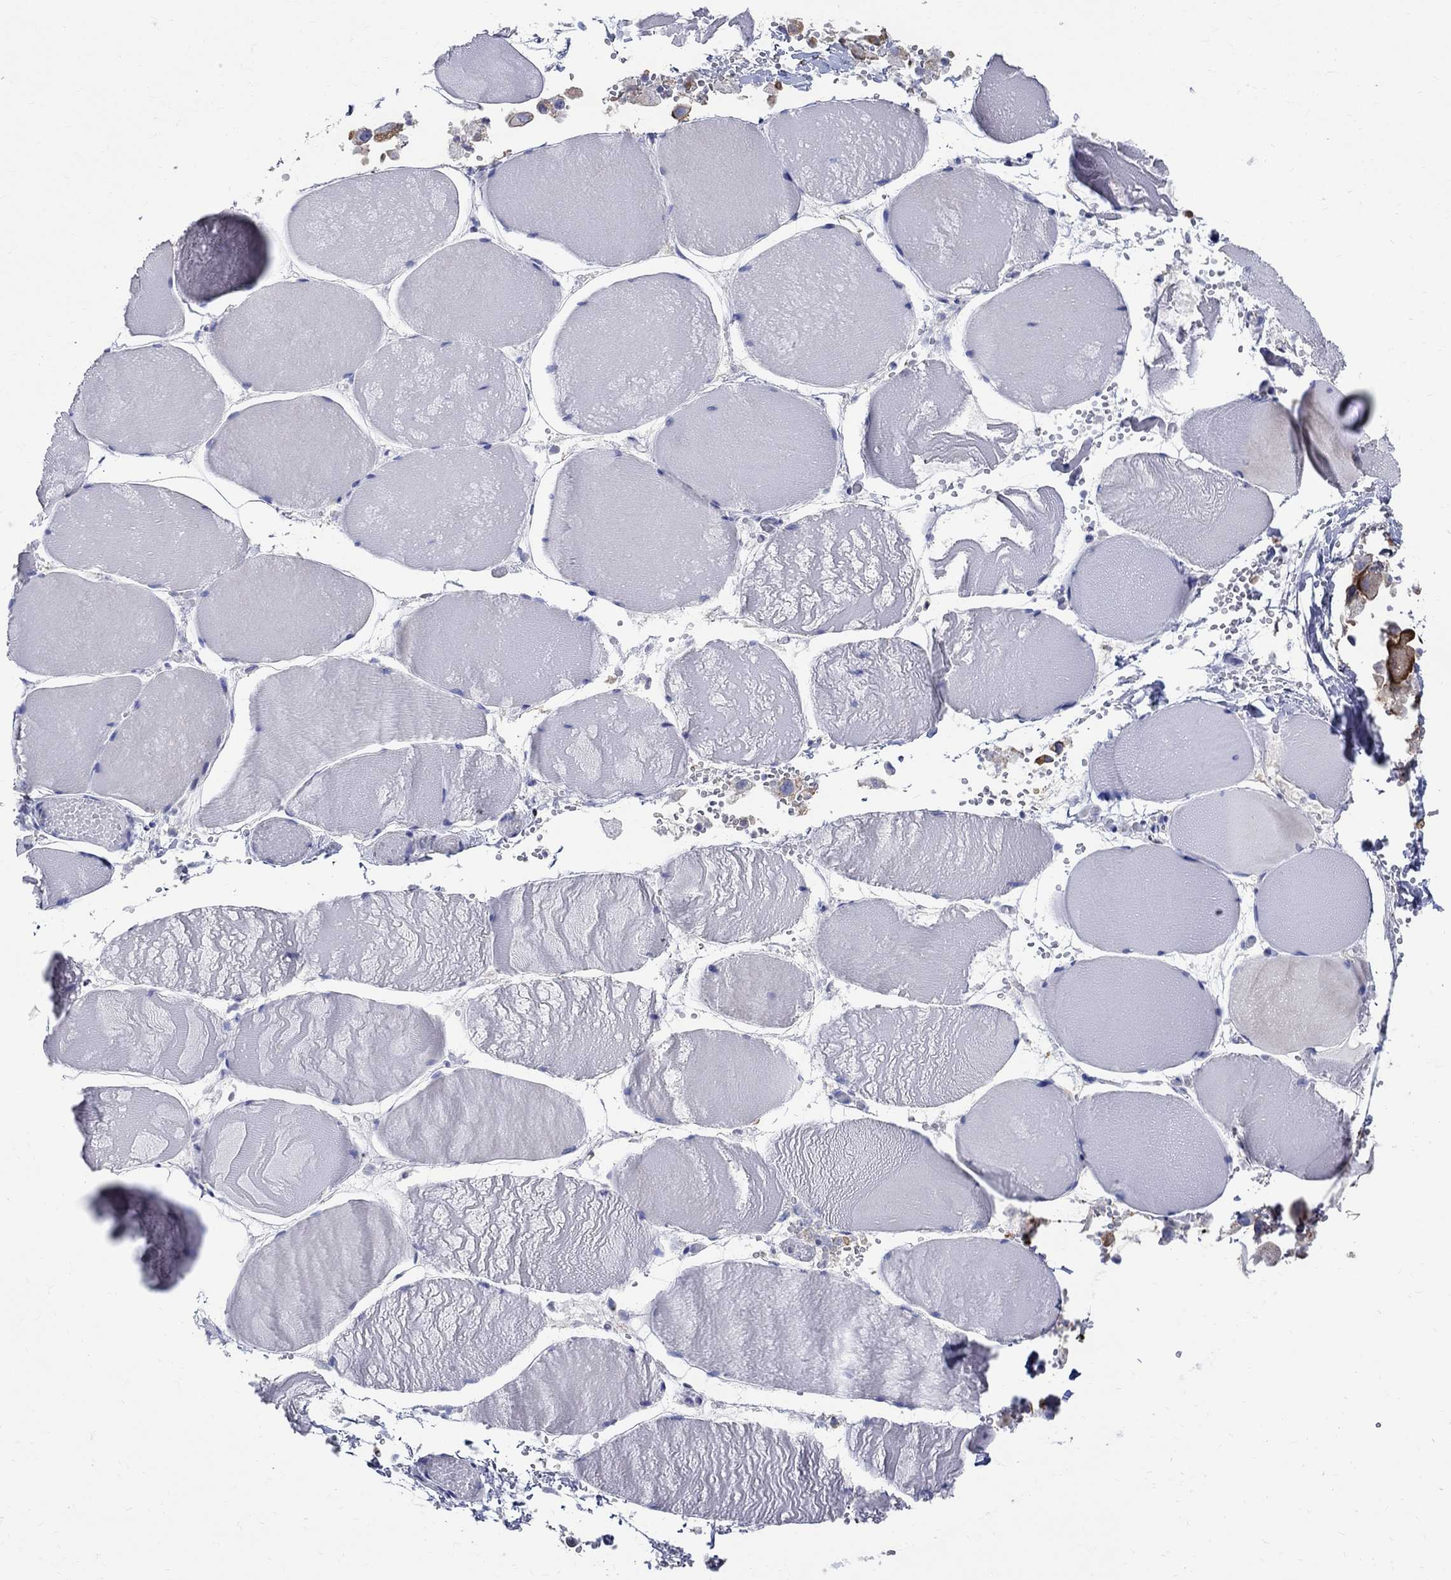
{"staining": {"intensity": "negative", "quantity": "none", "location": "none"}, "tissue": "skeletal muscle", "cell_type": "Myocytes", "image_type": "normal", "snomed": [{"axis": "morphology", "description": "Normal tissue, NOS"}, {"axis": "morphology", "description": "Malignant melanoma, Metastatic site"}, {"axis": "topography", "description": "Skeletal muscle"}], "caption": "This is a histopathology image of IHC staining of benign skeletal muscle, which shows no staining in myocytes.", "gene": "SOX2", "patient": {"sex": "male", "age": 50}}